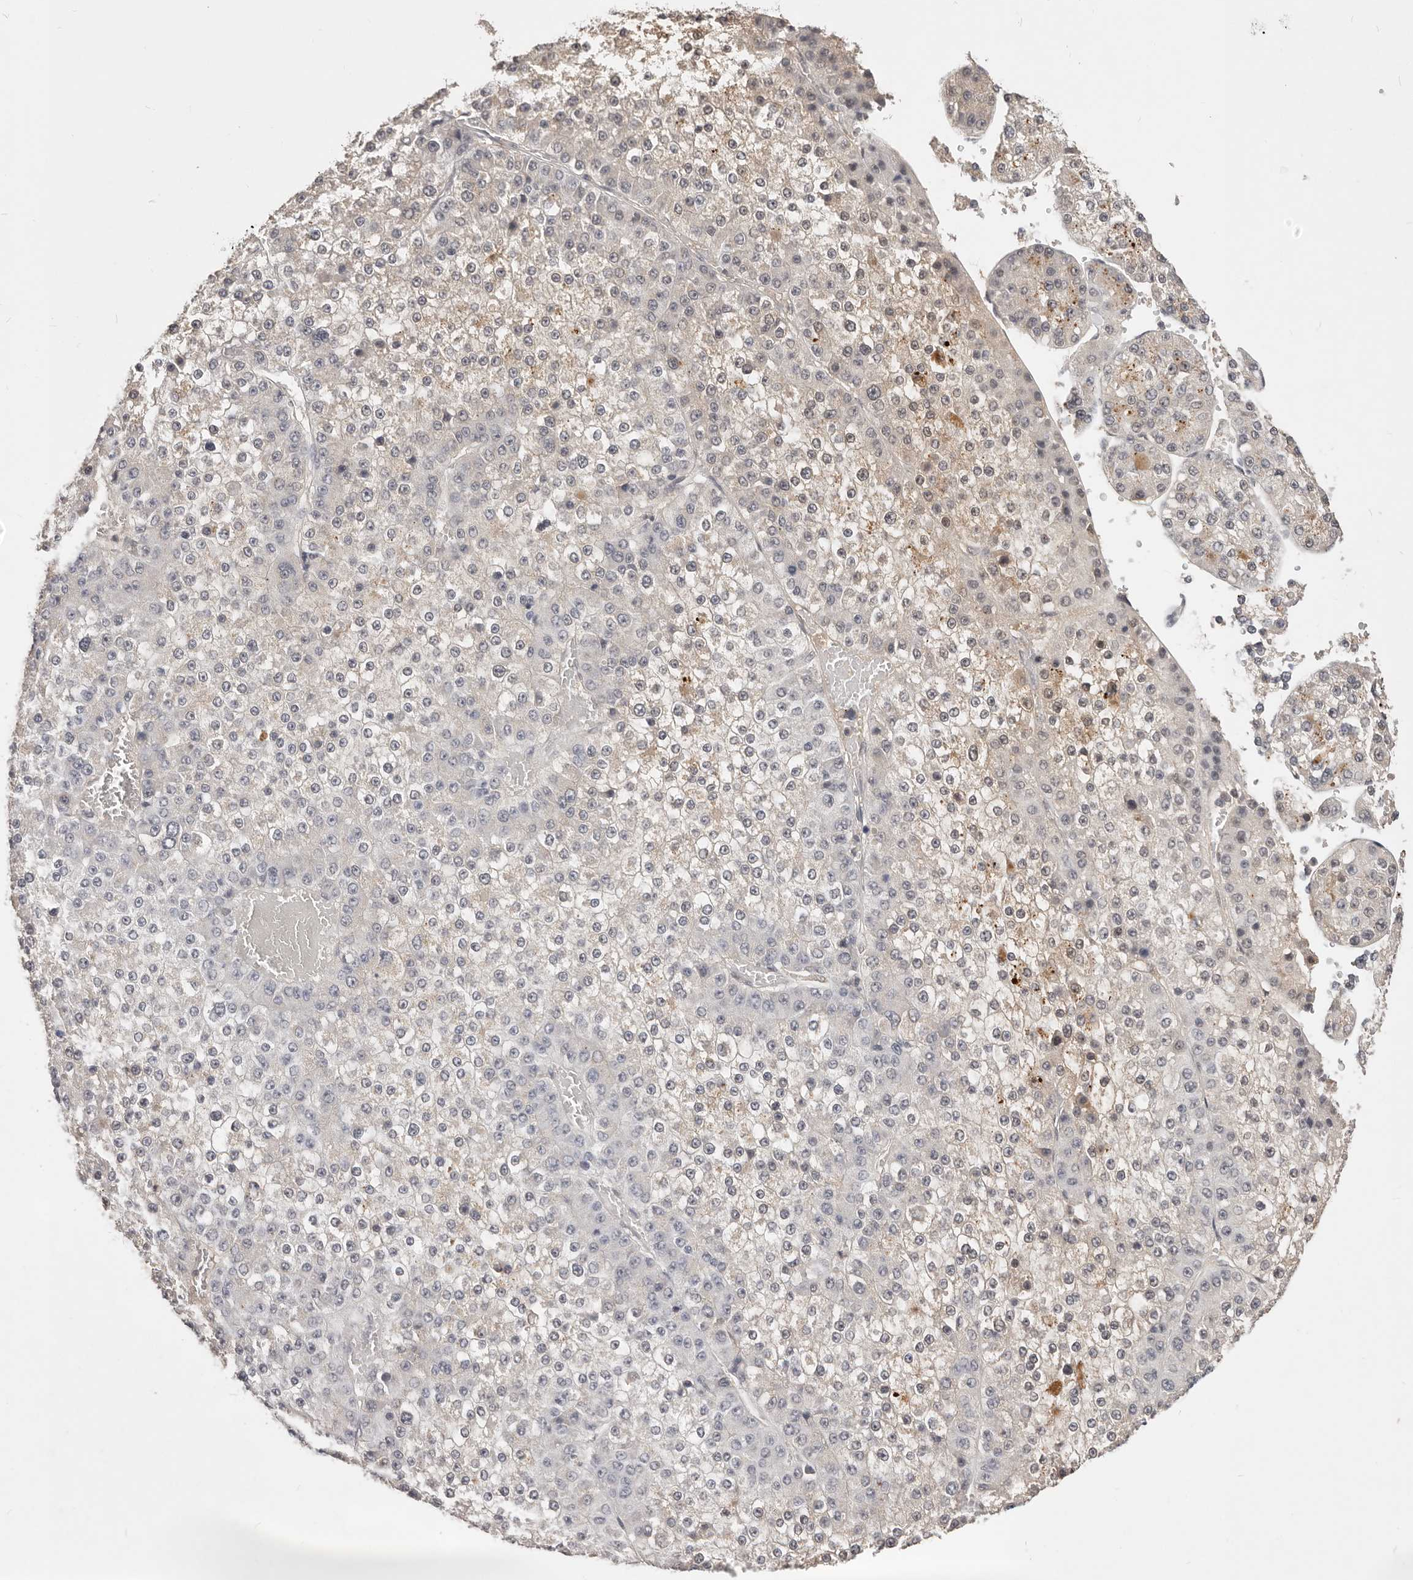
{"staining": {"intensity": "weak", "quantity": "<25%", "location": "cytoplasmic/membranous"}, "tissue": "liver cancer", "cell_type": "Tumor cells", "image_type": "cancer", "snomed": [{"axis": "morphology", "description": "Carcinoma, Hepatocellular, NOS"}, {"axis": "topography", "description": "Liver"}], "caption": "Human liver hepatocellular carcinoma stained for a protein using immunohistochemistry (IHC) reveals no staining in tumor cells.", "gene": "TSPAN13", "patient": {"sex": "female", "age": 73}}